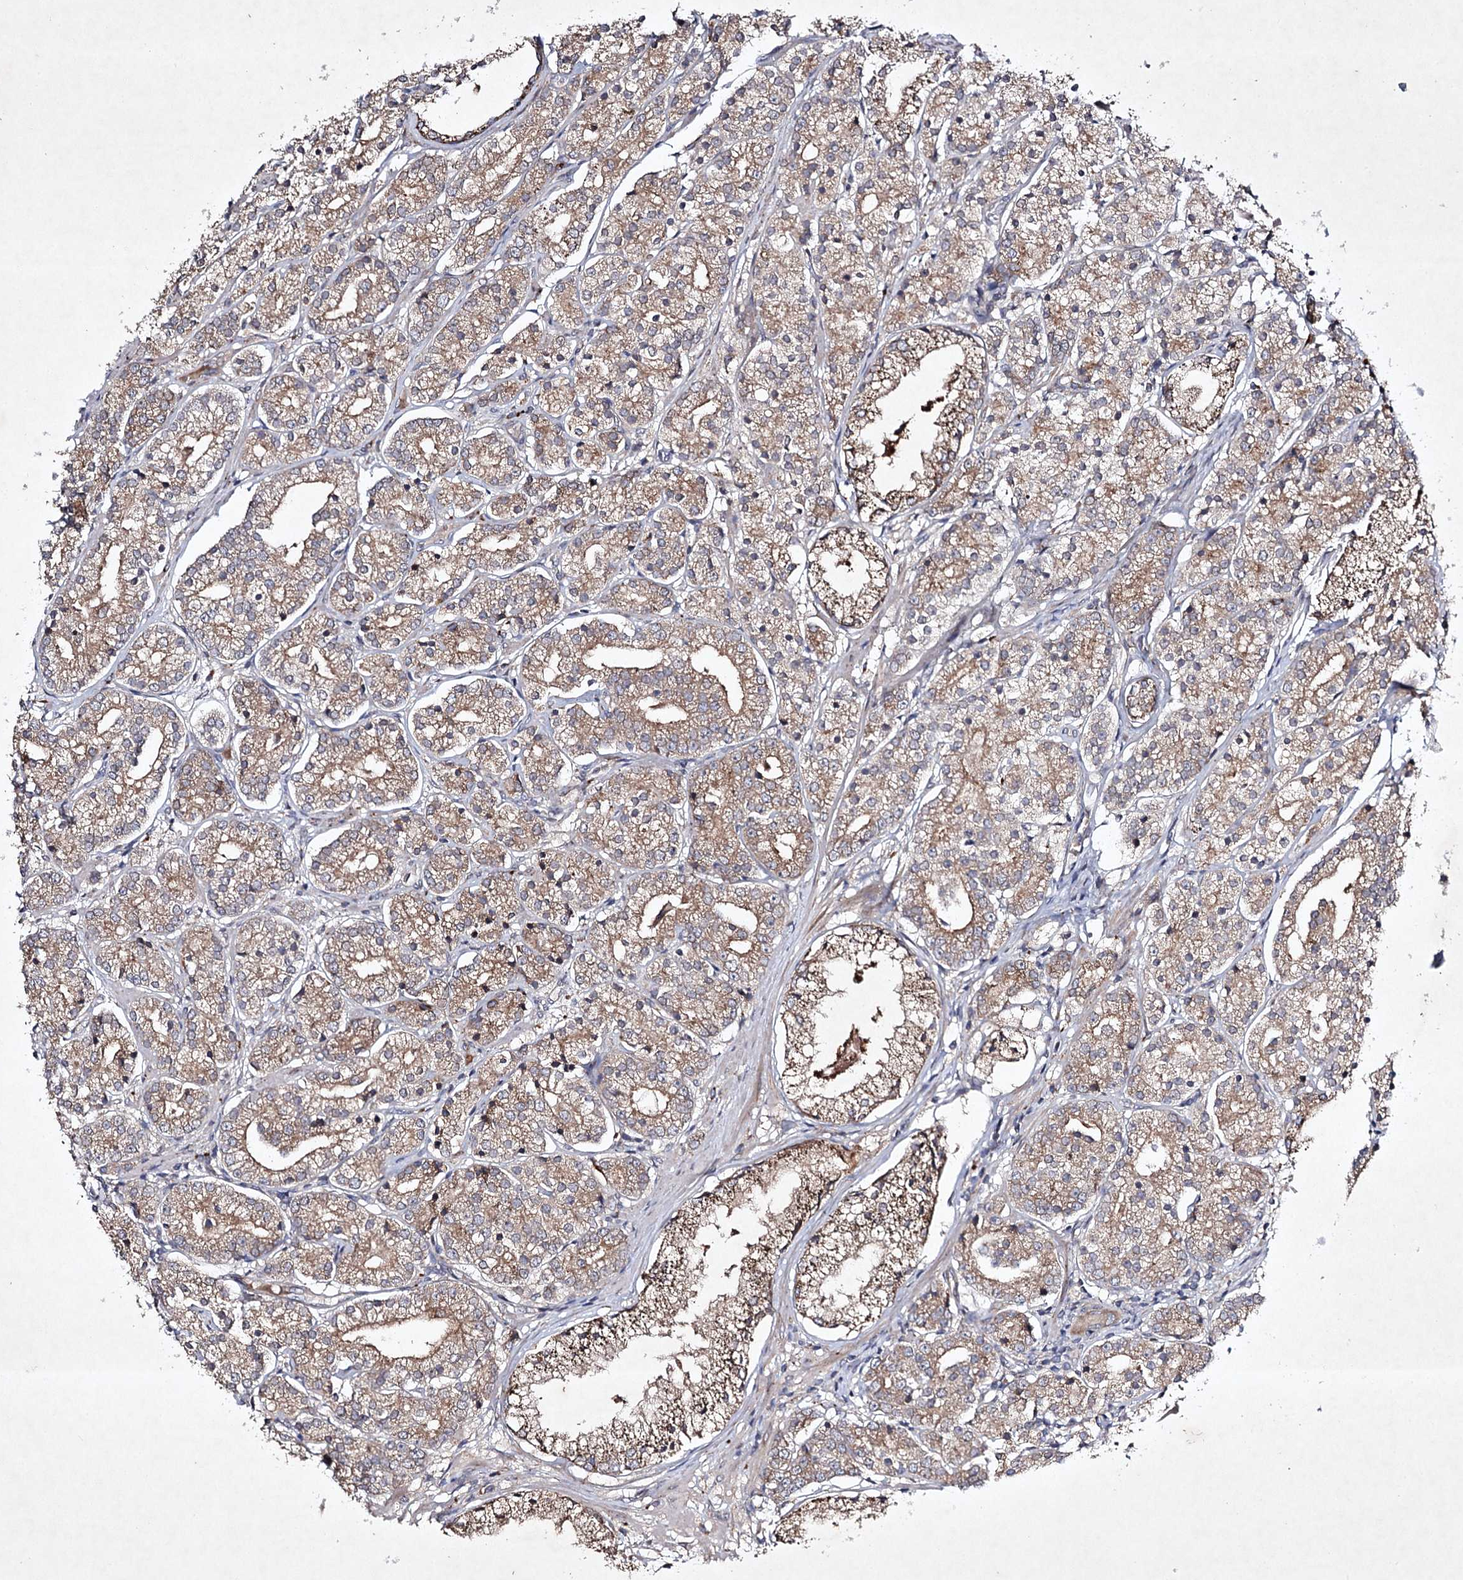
{"staining": {"intensity": "moderate", "quantity": ">75%", "location": "cytoplasmic/membranous"}, "tissue": "prostate cancer", "cell_type": "Tumor cells", "image_type": "cancer", "snomed": [{"axis": "morphology", "description": "Adenocarcinoma, High grade"}, {"axis": "topography", "description": "Prostate"}], "caption": "Prostate adenocarcinoma (high-grade) stained with DAB IHC demonstrates medium levels of moderate cytoplasmic/membranous expression in approximately >75% of tumor cells.", "gene": "ALG9", "patient": {"sex": "male", "age": 69}}